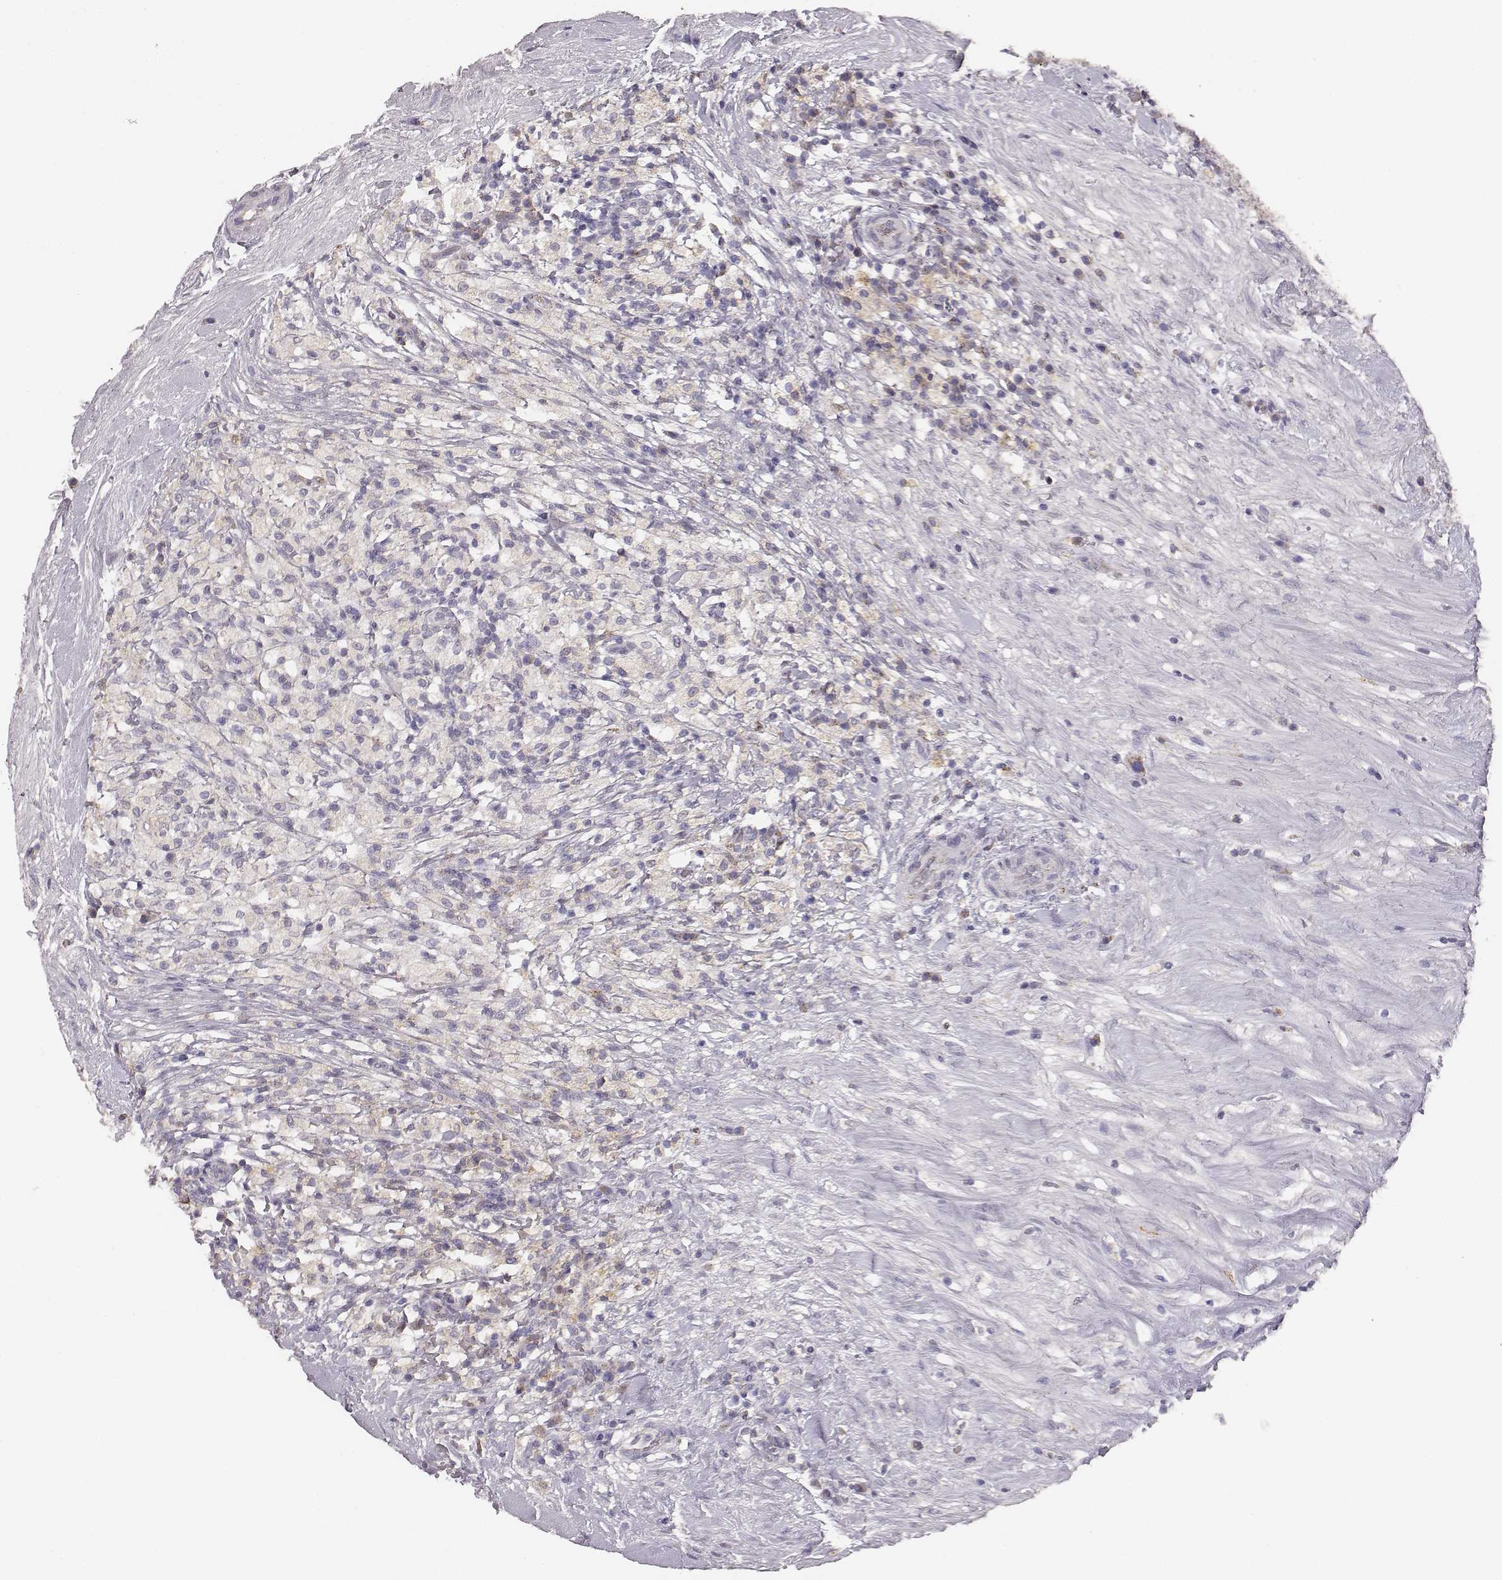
{"staining": {"intensity": "negative", "quantity": "none", "location": "none"}, "tissue": "testis cancer", "cell_type": "Tumor cells", "image_type": "cancer", "snomed": [{"axis": "morphology", "description": "Necrosis, NOS"}, {"axis": "morphology", "description": "Carcinoma, Embryonal, NOS"}, {"axis": "topography", "description": "Testis"}], "caption": "Tumor cells show no significant protein staining in embryonal carcinoma (testis).", "gene": "ABCD3", "patient": {"sex": "male", "age": 19}}